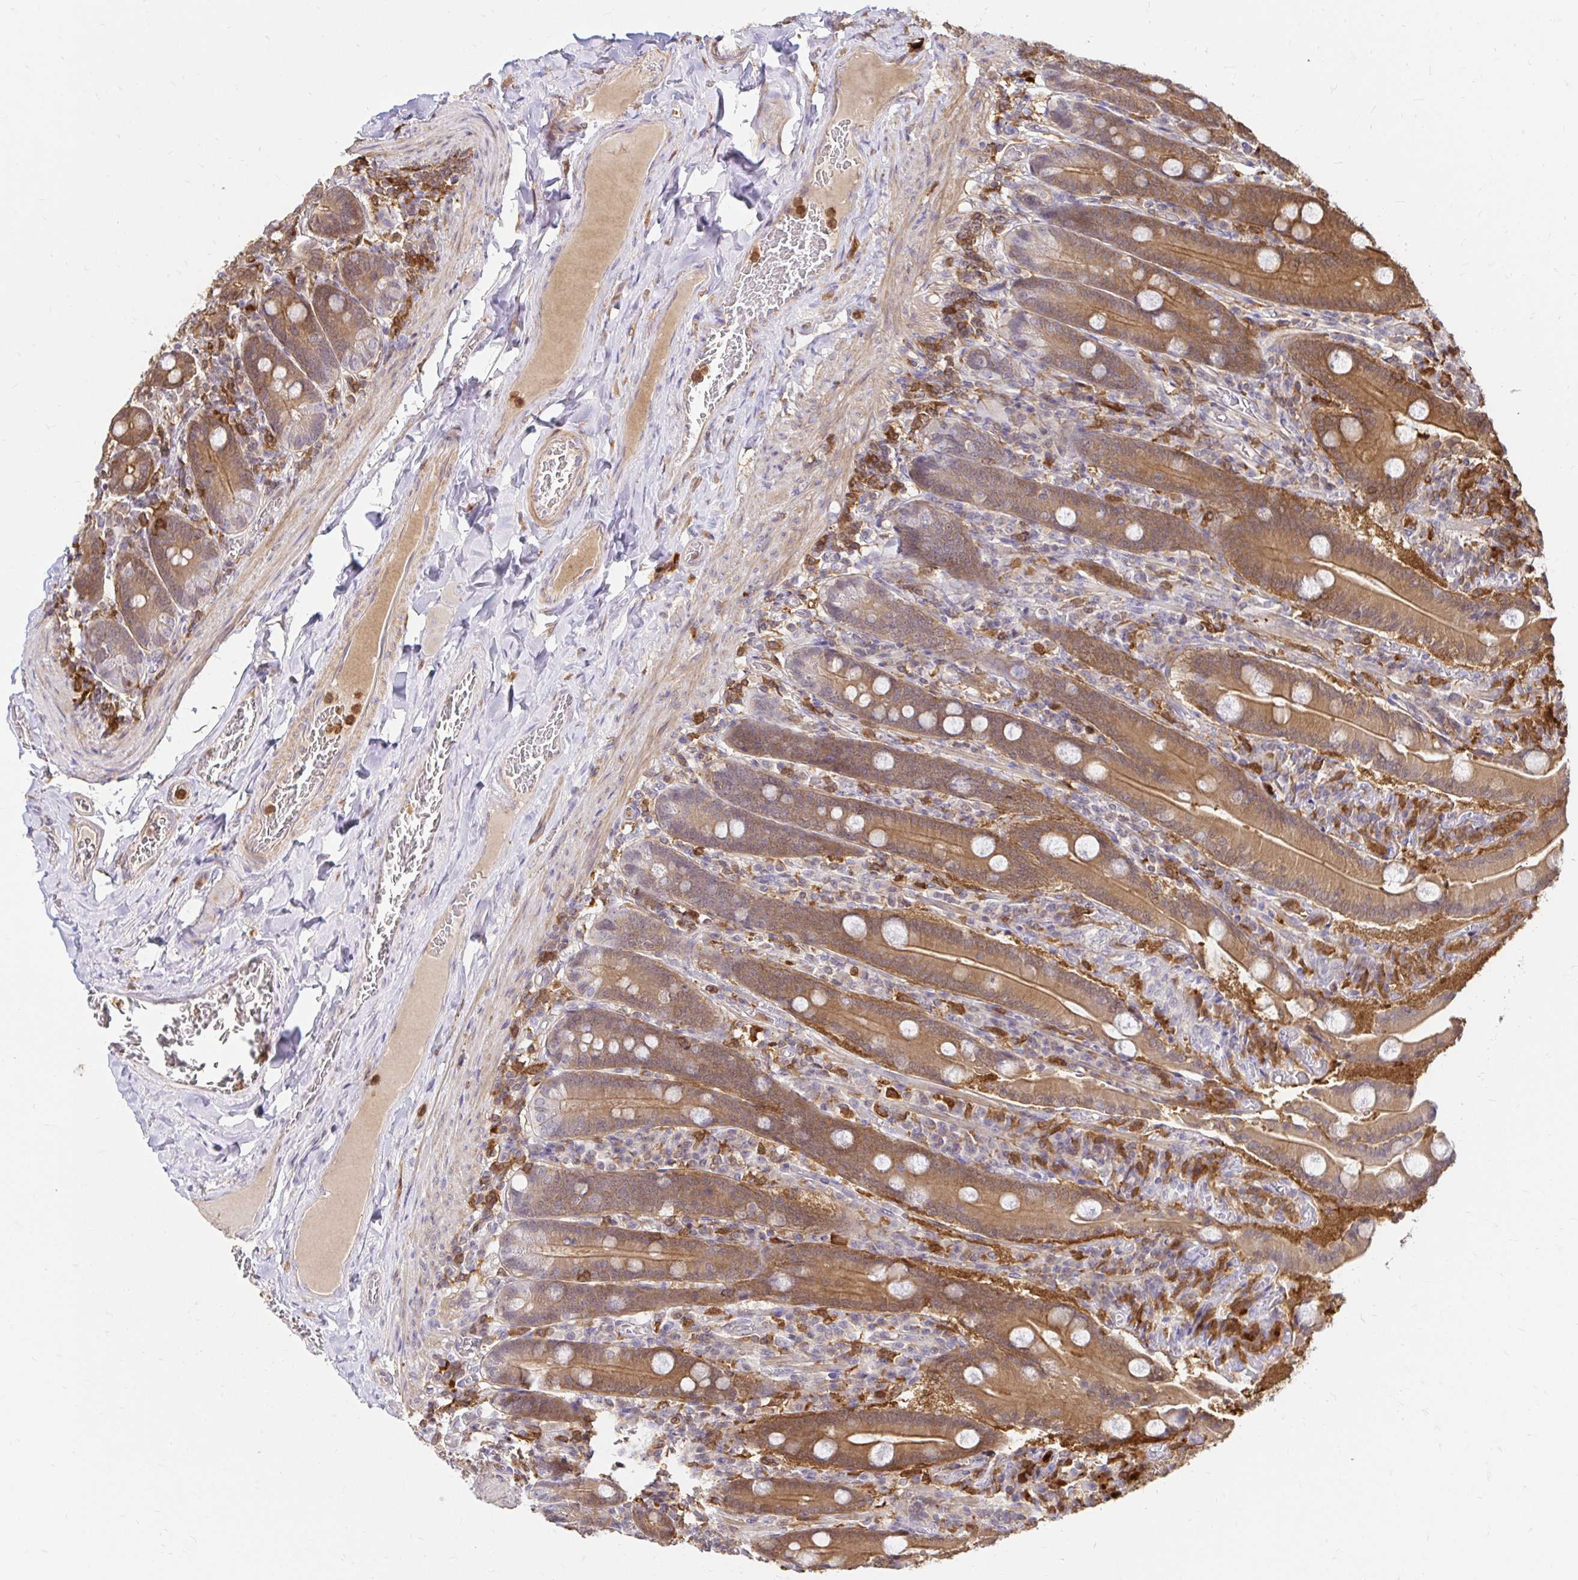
{"staining": {"intensity": "moderate", "quantity": ">75%", "location": "cytoplasmic/membranous"}, "tissue": "duodenum", "cell_type": "Glandular cells", "image_type": "normal", "snomed": [{"axis": "morphology", "description": "Normal tissue, NOS"}, {"axis": "topography", "description": "Duodenum"}], "caption": "IHC of normal duodenum demonstrates medium levels of moderate cytoplasmic/membranous staining in approximately >75% of glandular cells.", "gene": "PYCARD", "patient": {"sex": "female", "age": 62}}